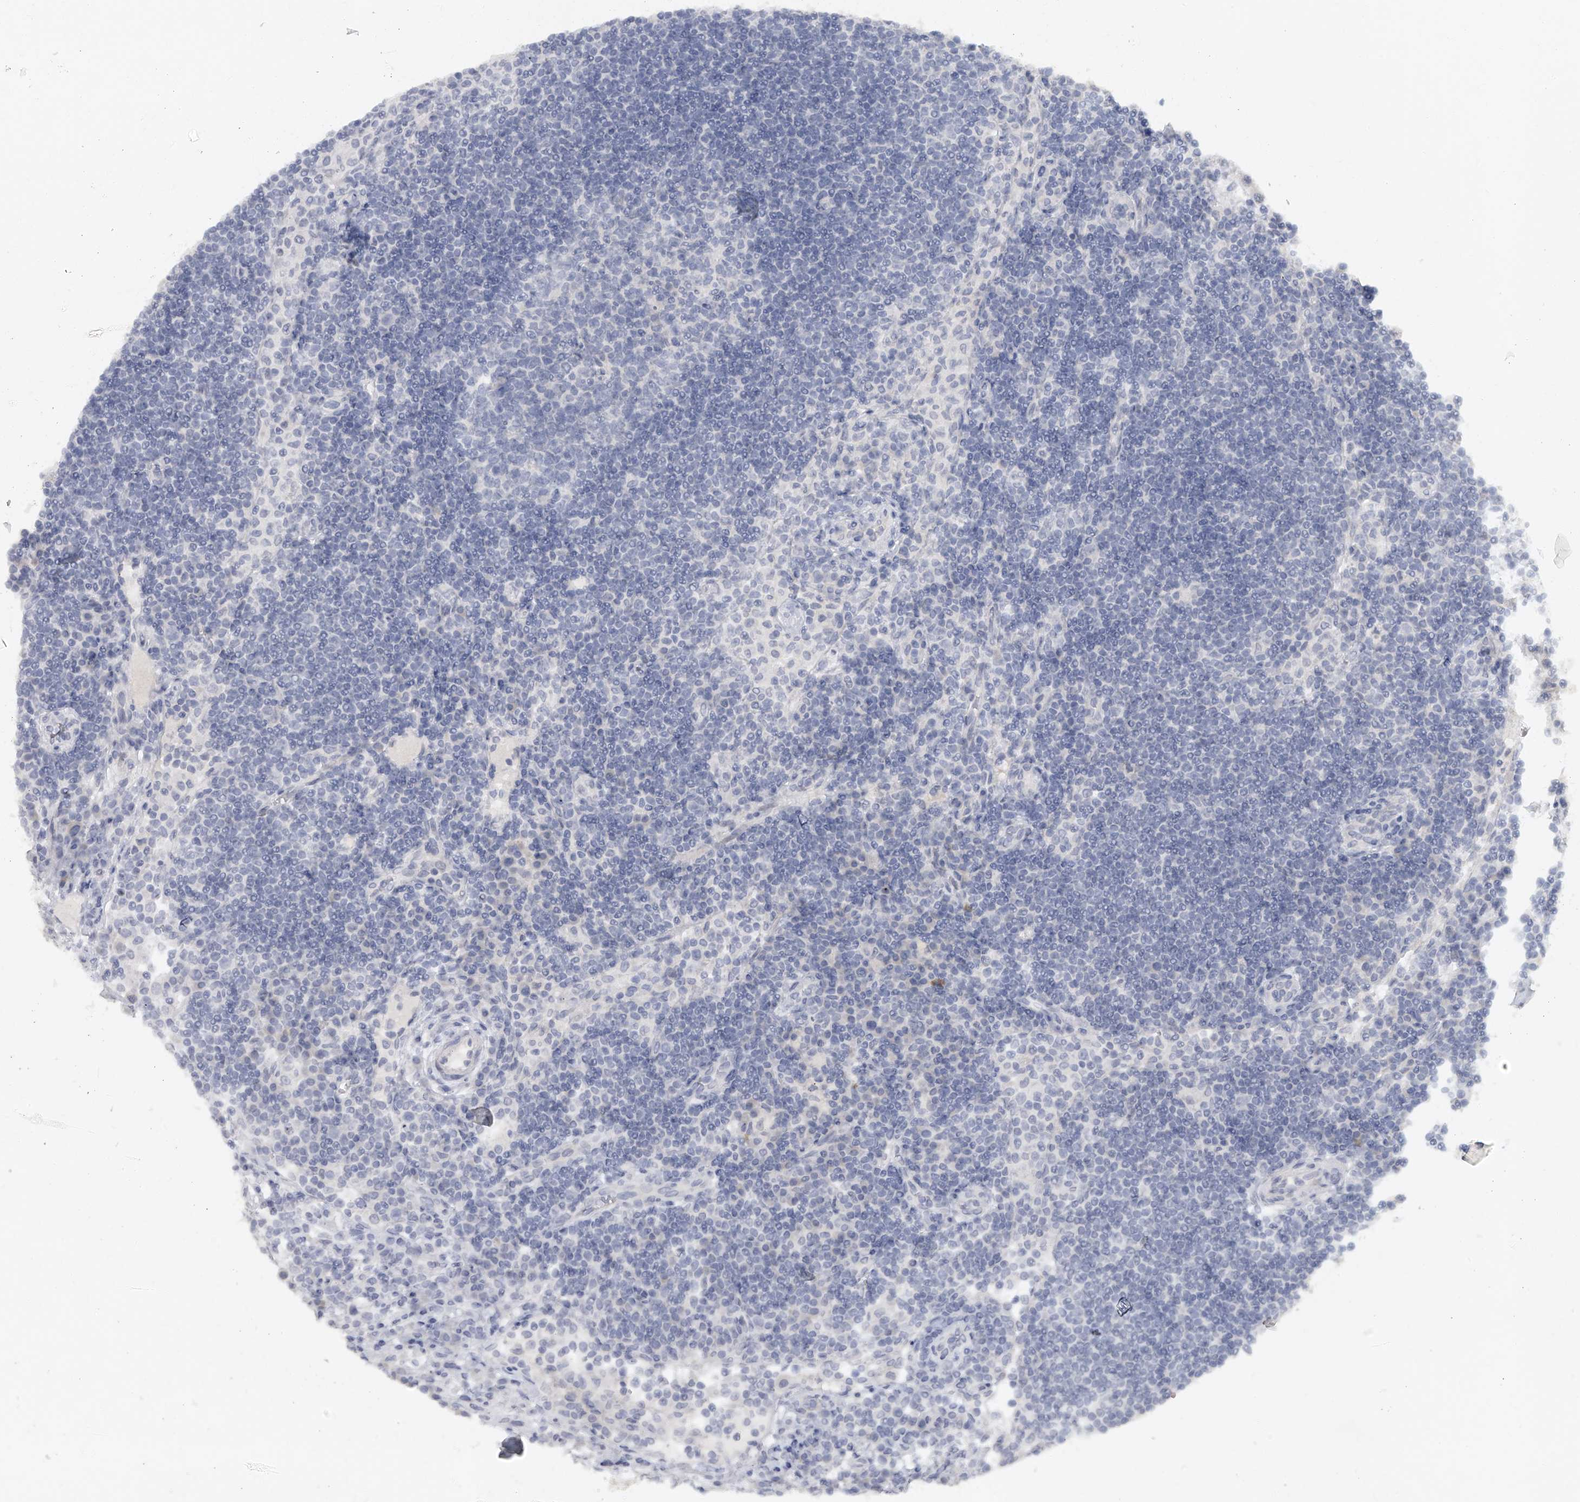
{"staining": {"intensity": "negative", "quantity": "none", "location": "none"}, "tissue": "lymph node", "cell_type": "Germinal center cells", "image_type": "normal", "snomed": [{"axis": "morphology", "description": "Normal tissue, NOS"}, {"axis": "topography", "description": "Lymph node"}], "caption": "High magnification brightfield microscopy of normal lymph node stained with DAB (3,3'-diaminobenzidine) (brown) and counterstained with hematoxylin (blue): germinal center cells show no significant staining. (DAB IHC visualized using brightfield microscopy, high magnification).", "gene": "FAT2", "patient": {"sex": "female", "age": 53}}